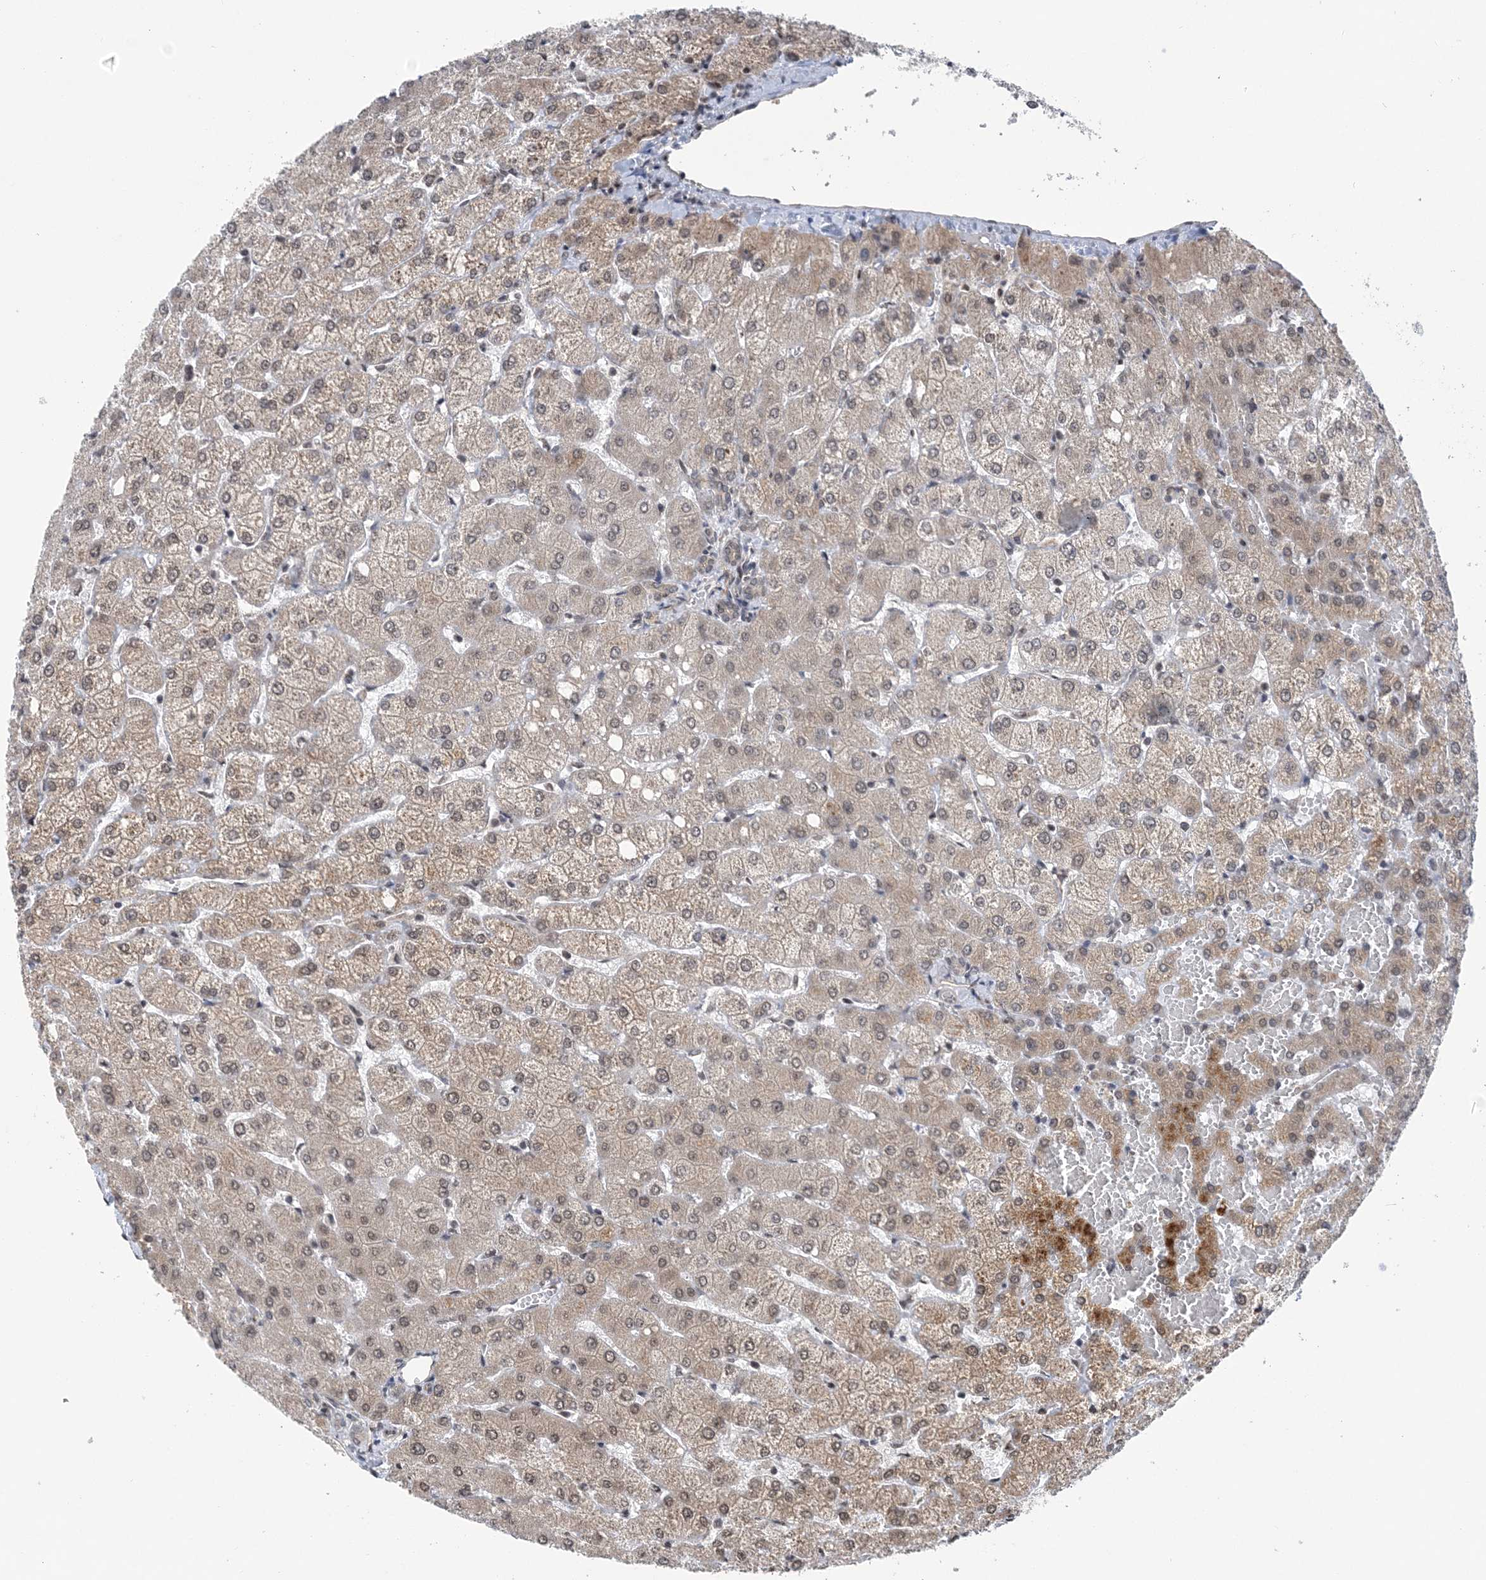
{"staining": {"intensity": "negative", "quantity": "none", "location": "none"}, "tissue": "liver", "cell_type": "Cholangiocytes", "image_type": "normal", "snomed": [{"axis": "morphology", "description": "Normal tissue, NOS"}, {"axis": "topography", "description": "Liver"}], "caption": "Protein analysis of unremarkable liver reveals no significant expression in cholangiocytes.", "gene": "CCDC152", "patient": {"sex": "female", "age": 54}}